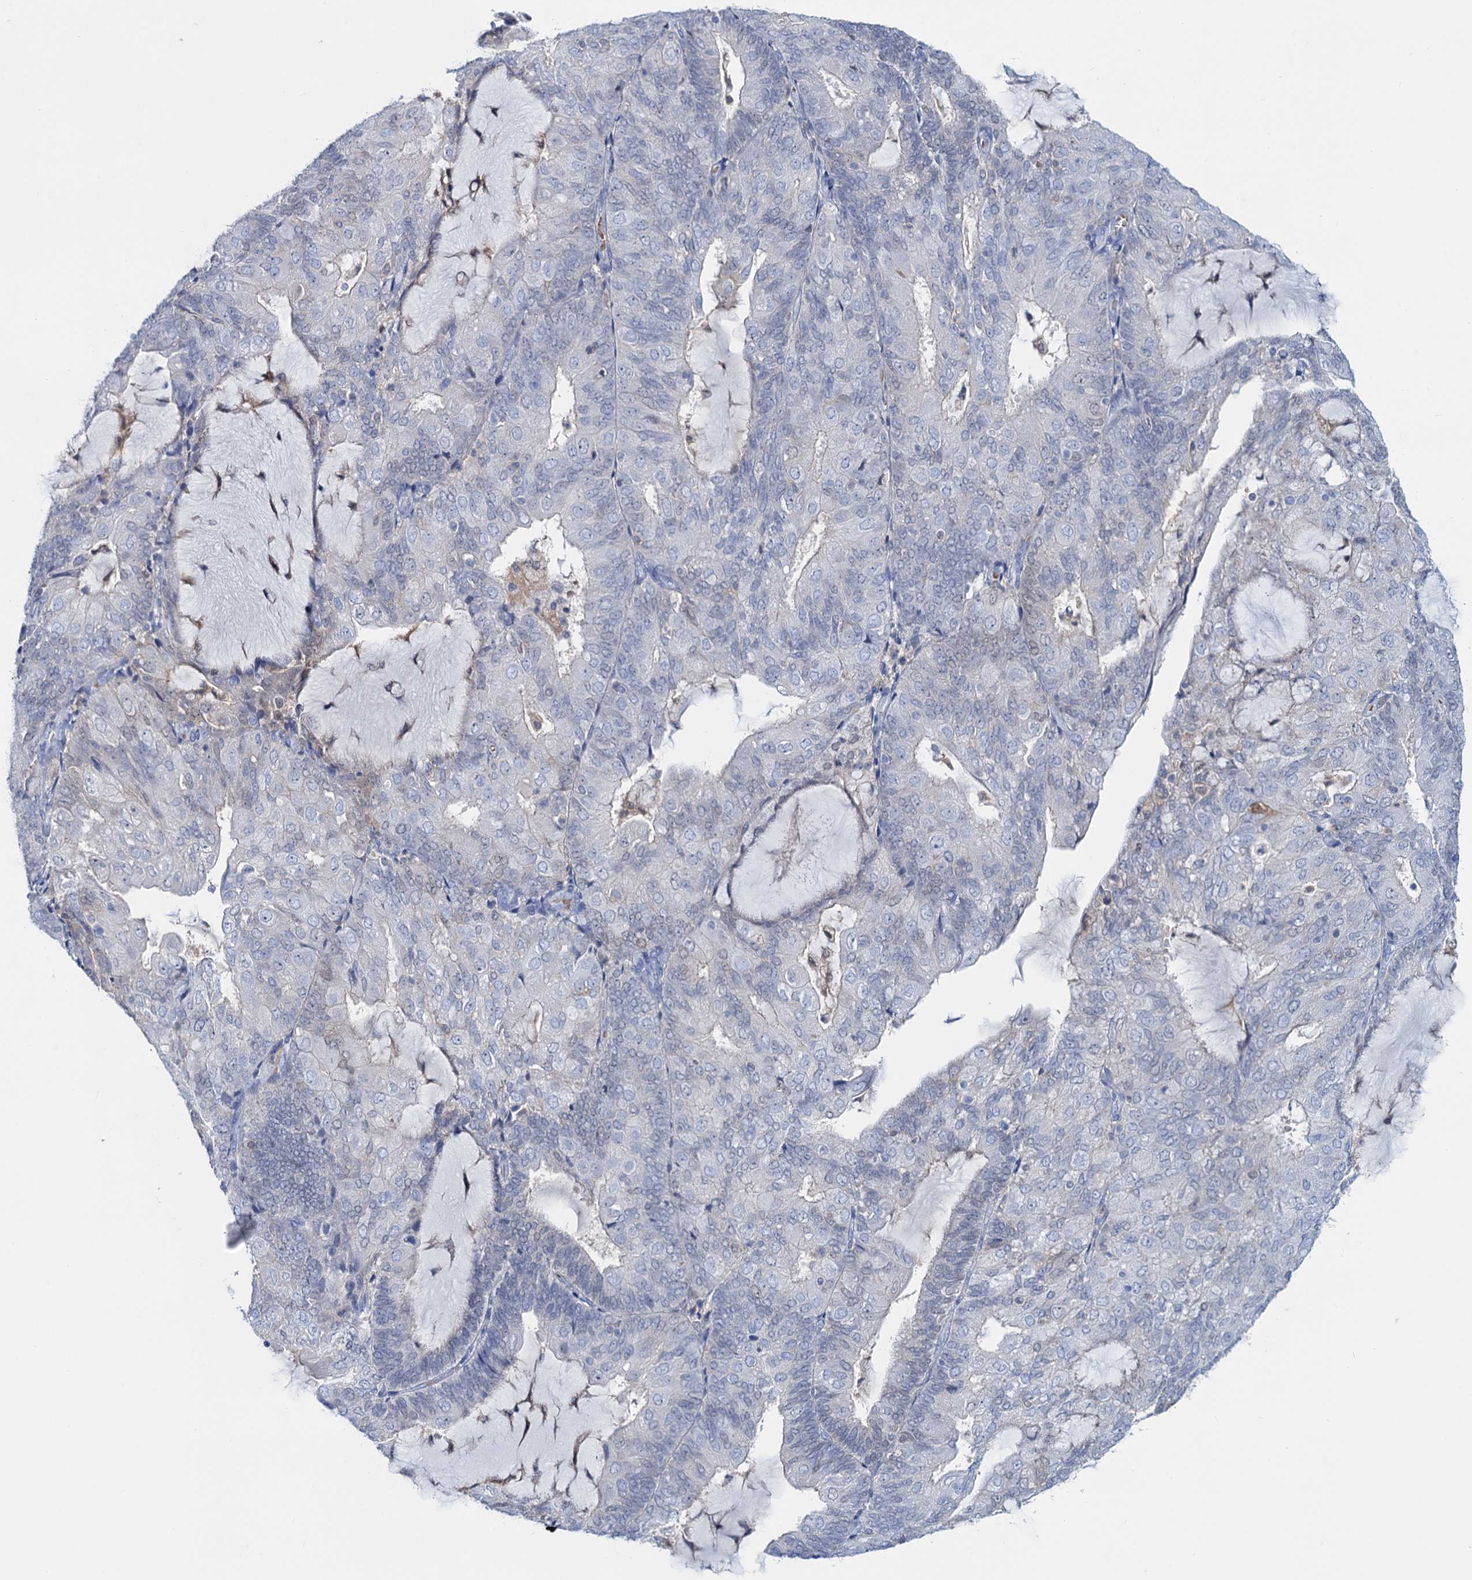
{"staining": {"intensity": "negative", "quantity": "none", "location": "none"}, "tissue": "endometrial cancer", "cell_type": "Tumor cells", "image_type": "cancer", "snomed": [{"axis": "morphology", "description": "Adenocarcinoma, NOS"}, {"axis": "topography", "description": "Endometrium"}], "caption": "DAB (3,3'-diaminobenzidine) immunohistochemical staining of endometrial cancer (adenocarcinoma) displays no significant positivity in tumor cells. (DAB (3,3'-diaminobenzidine) immunohistochemistry (IHC), high magnification).", "gene": "FAH", "patient": {"sex": "female", "age": 81}}